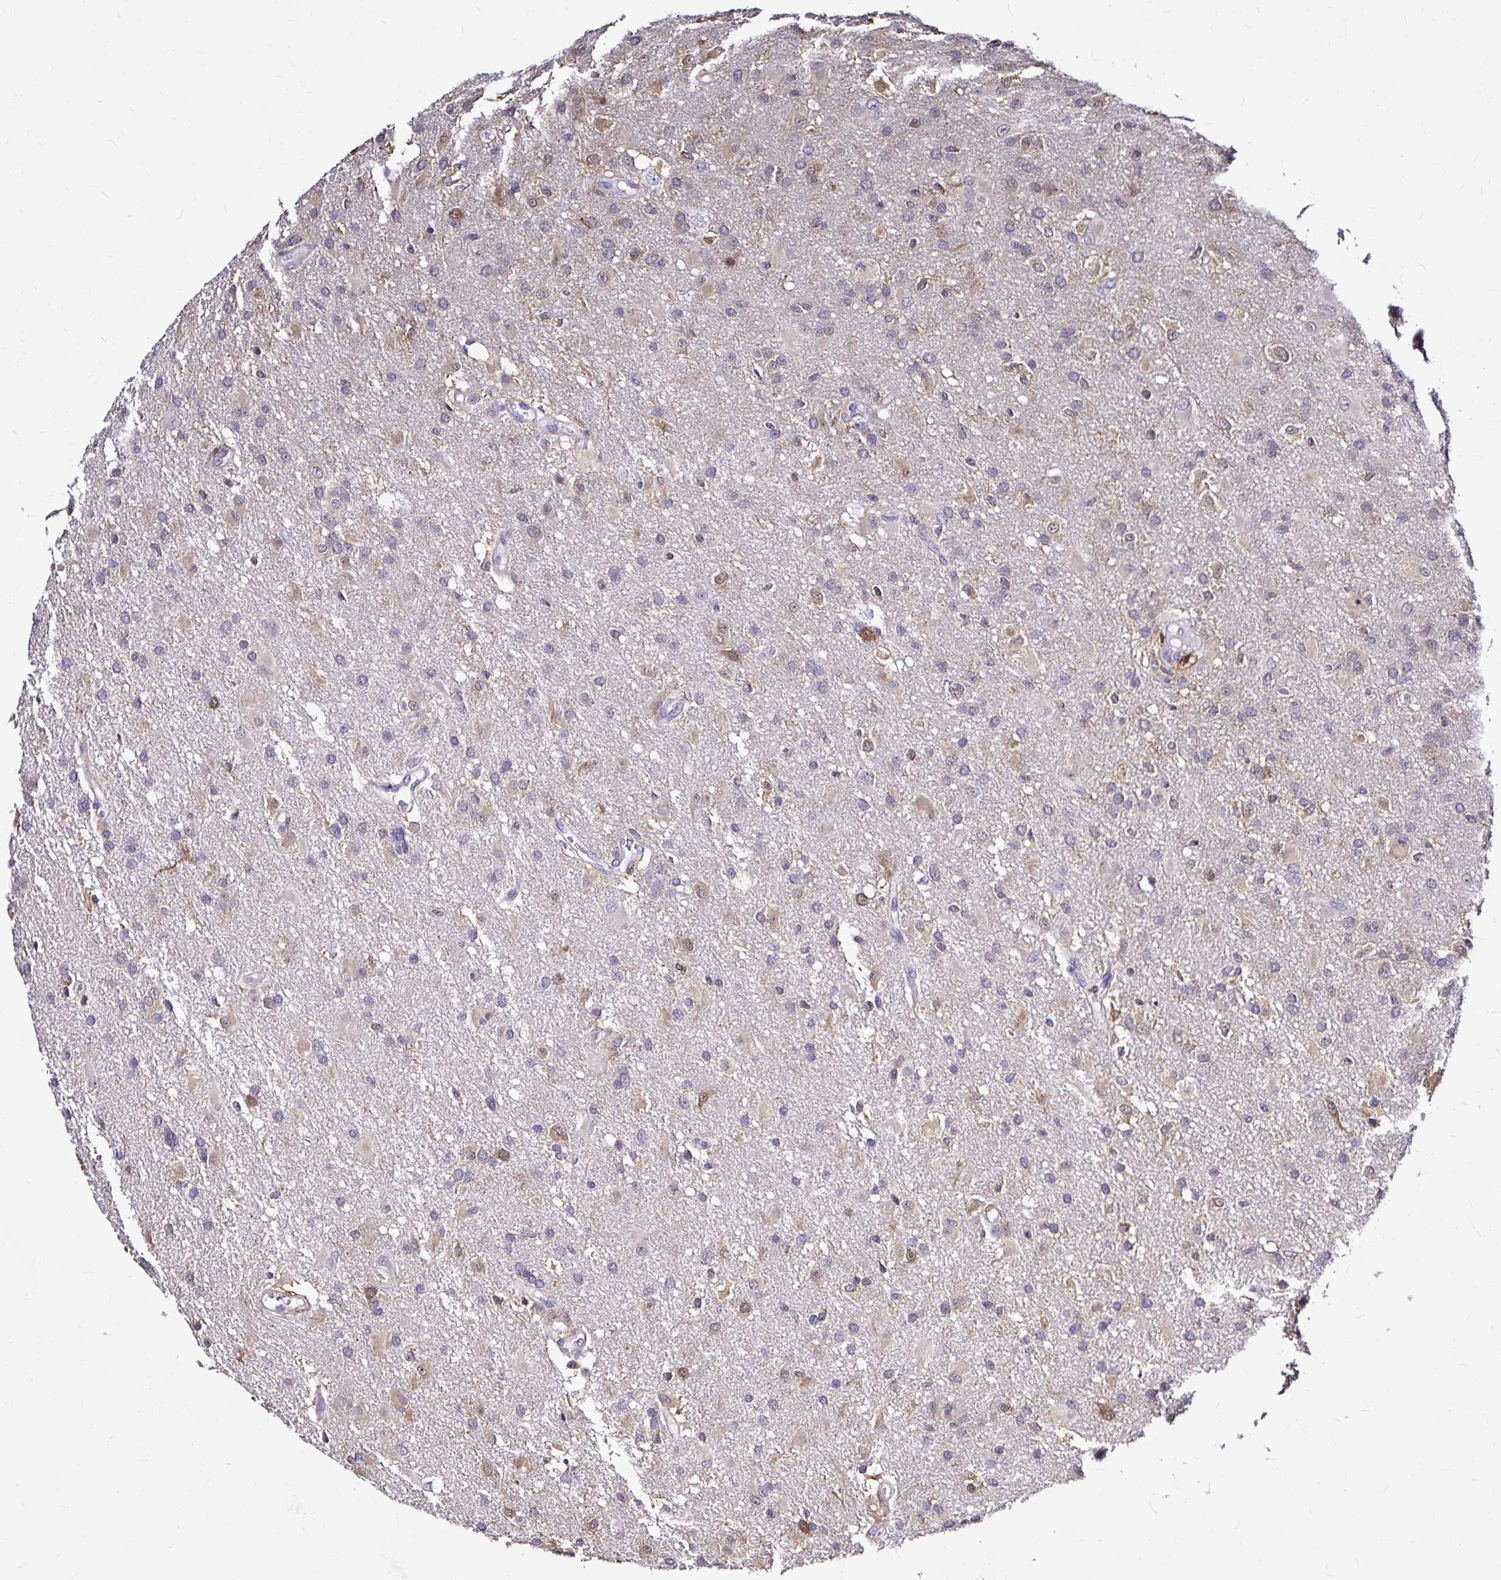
{"staining": {"intensity": "negative", "quantity": "none", "location": "none"}, "tissue": "glioma", "cell_type": "Tumor cells", "image_type": "cancer", "snomed": [{"axis": "morphology", "description": "Glioma, malignant, High grade"}, {"axis": "topography", "description": "Brain"}], "caption": "IHC photomicrograph of neoplastic tissue: glioma stained with DAB exhibits no significant protein expression in tumor cells.", "gene": "IDH1", "patient": {"sex": "male", "age": 53}}